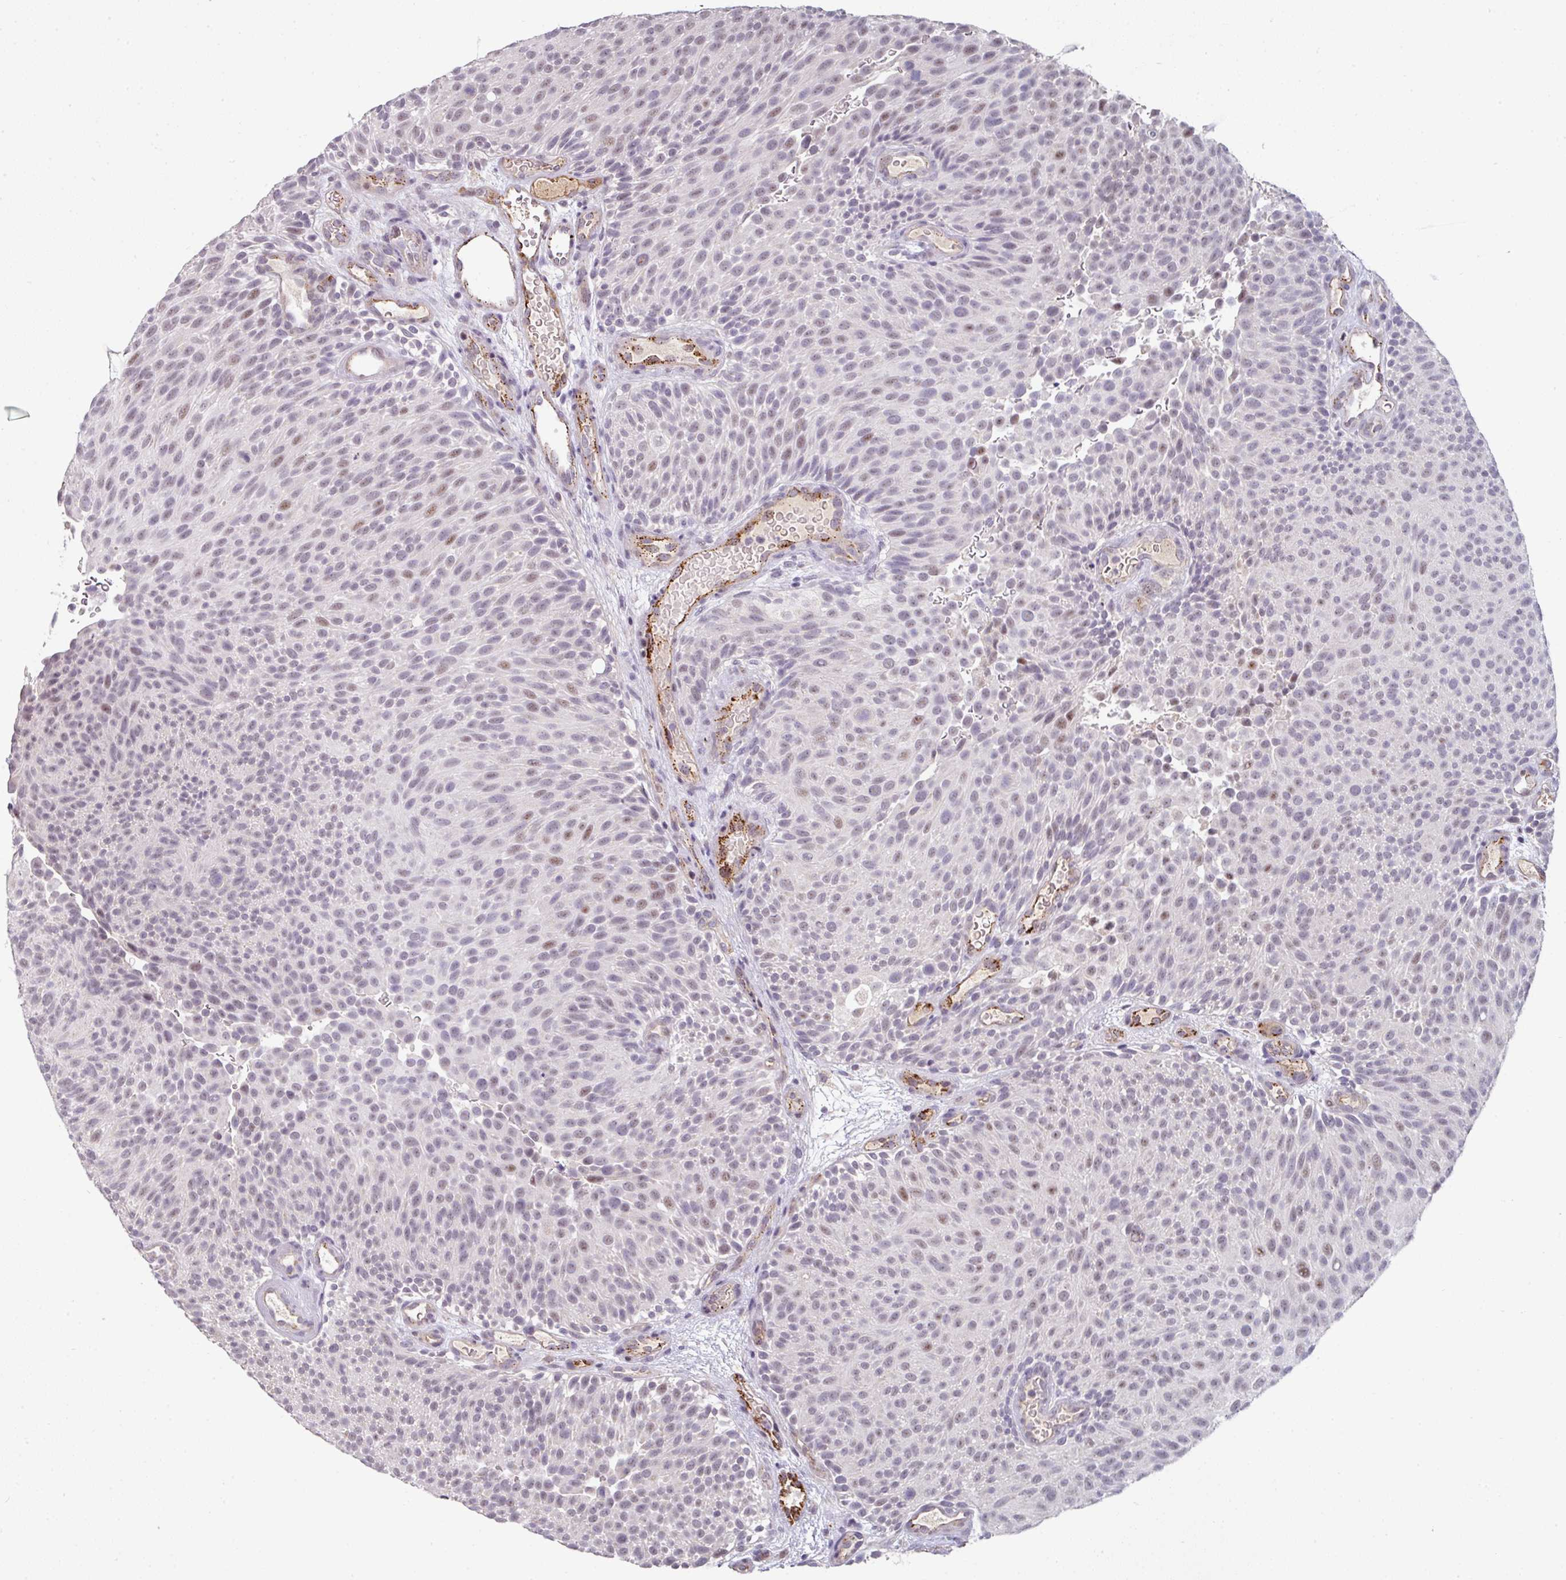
{"staining": {"intensity": "moderate", "quantity": "<25%", "location": "nuclear"}, "tissue": "urothelial cancer", "cell_type": "Tumor cells", "image_type": "cancer", "snomed": [{"axis": "morphology", "description": "Urothelial carcinoma, Low grade"}, {"axis": "topography", "description": "Urinary bladder"}], "caption": "This image reveals low-grade urothelial carcinoma stained with immunohistochemistry (IHC) to label a protein in brown. The nuclear of tumor cells show moderate positivity for the protein. Nuclei are counter-stained blue.", "gene": "SIDT2", "patient": {"sex": "male", "age": 78}}